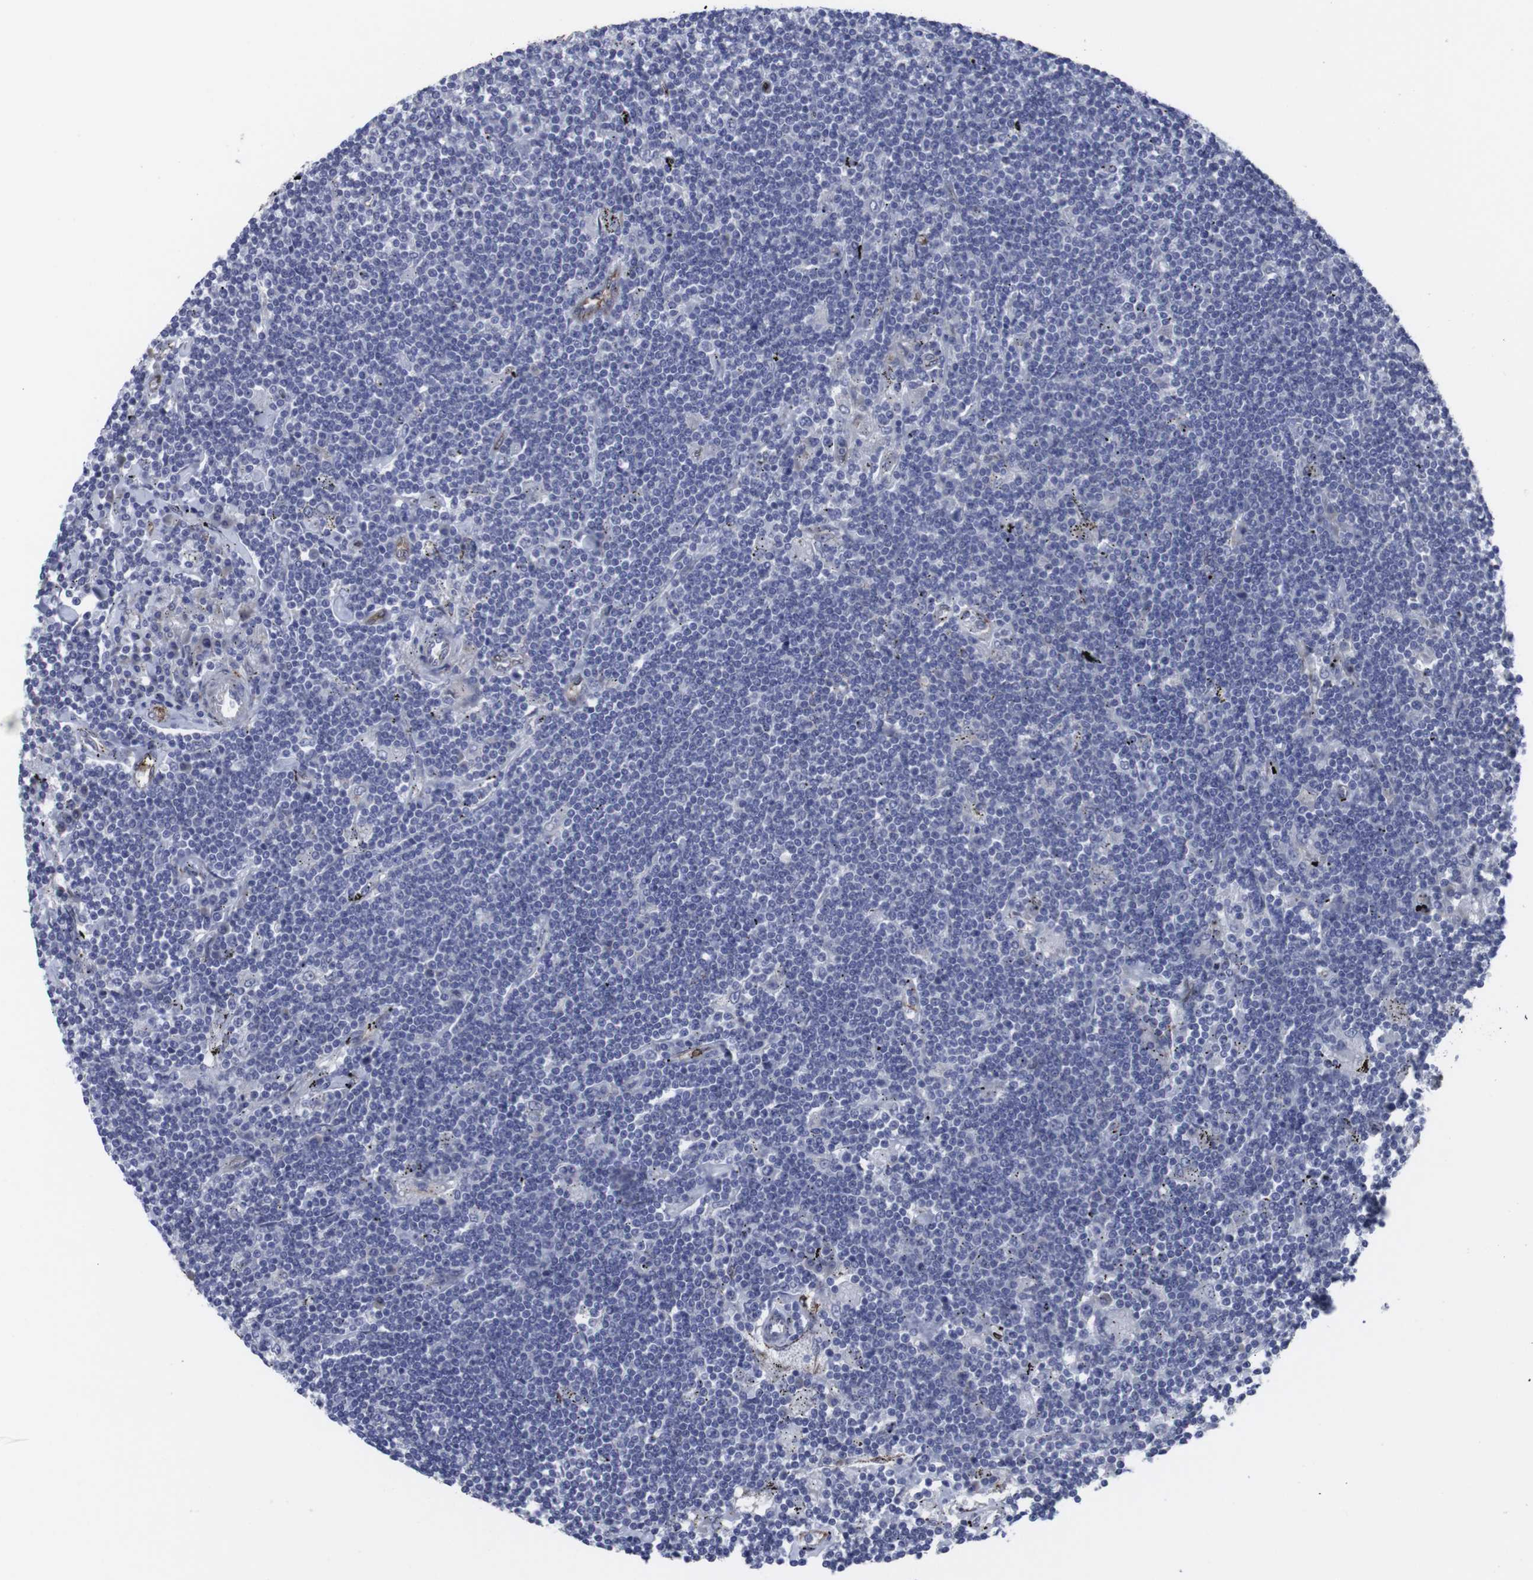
{"staining": {"intensity": "negative", "quantity": "none", "location": "none"}, "tissue": "lymphoma", "cell_type": "Tumor cells", "image_type": "cancer", "snomed": [{"axis": "morphology", "description": "Malignant lymphoma, non-Hodgkin's type, Low grade"}, {"axis": "topography", "description": "Spleen"}], "caption": "Human lymphoma stained for a protein using immunohistochemistry (IHC) displays no staining in tumor cells.", "gene": "SNCG", "patient": {"sex": "male", "age": 76}}